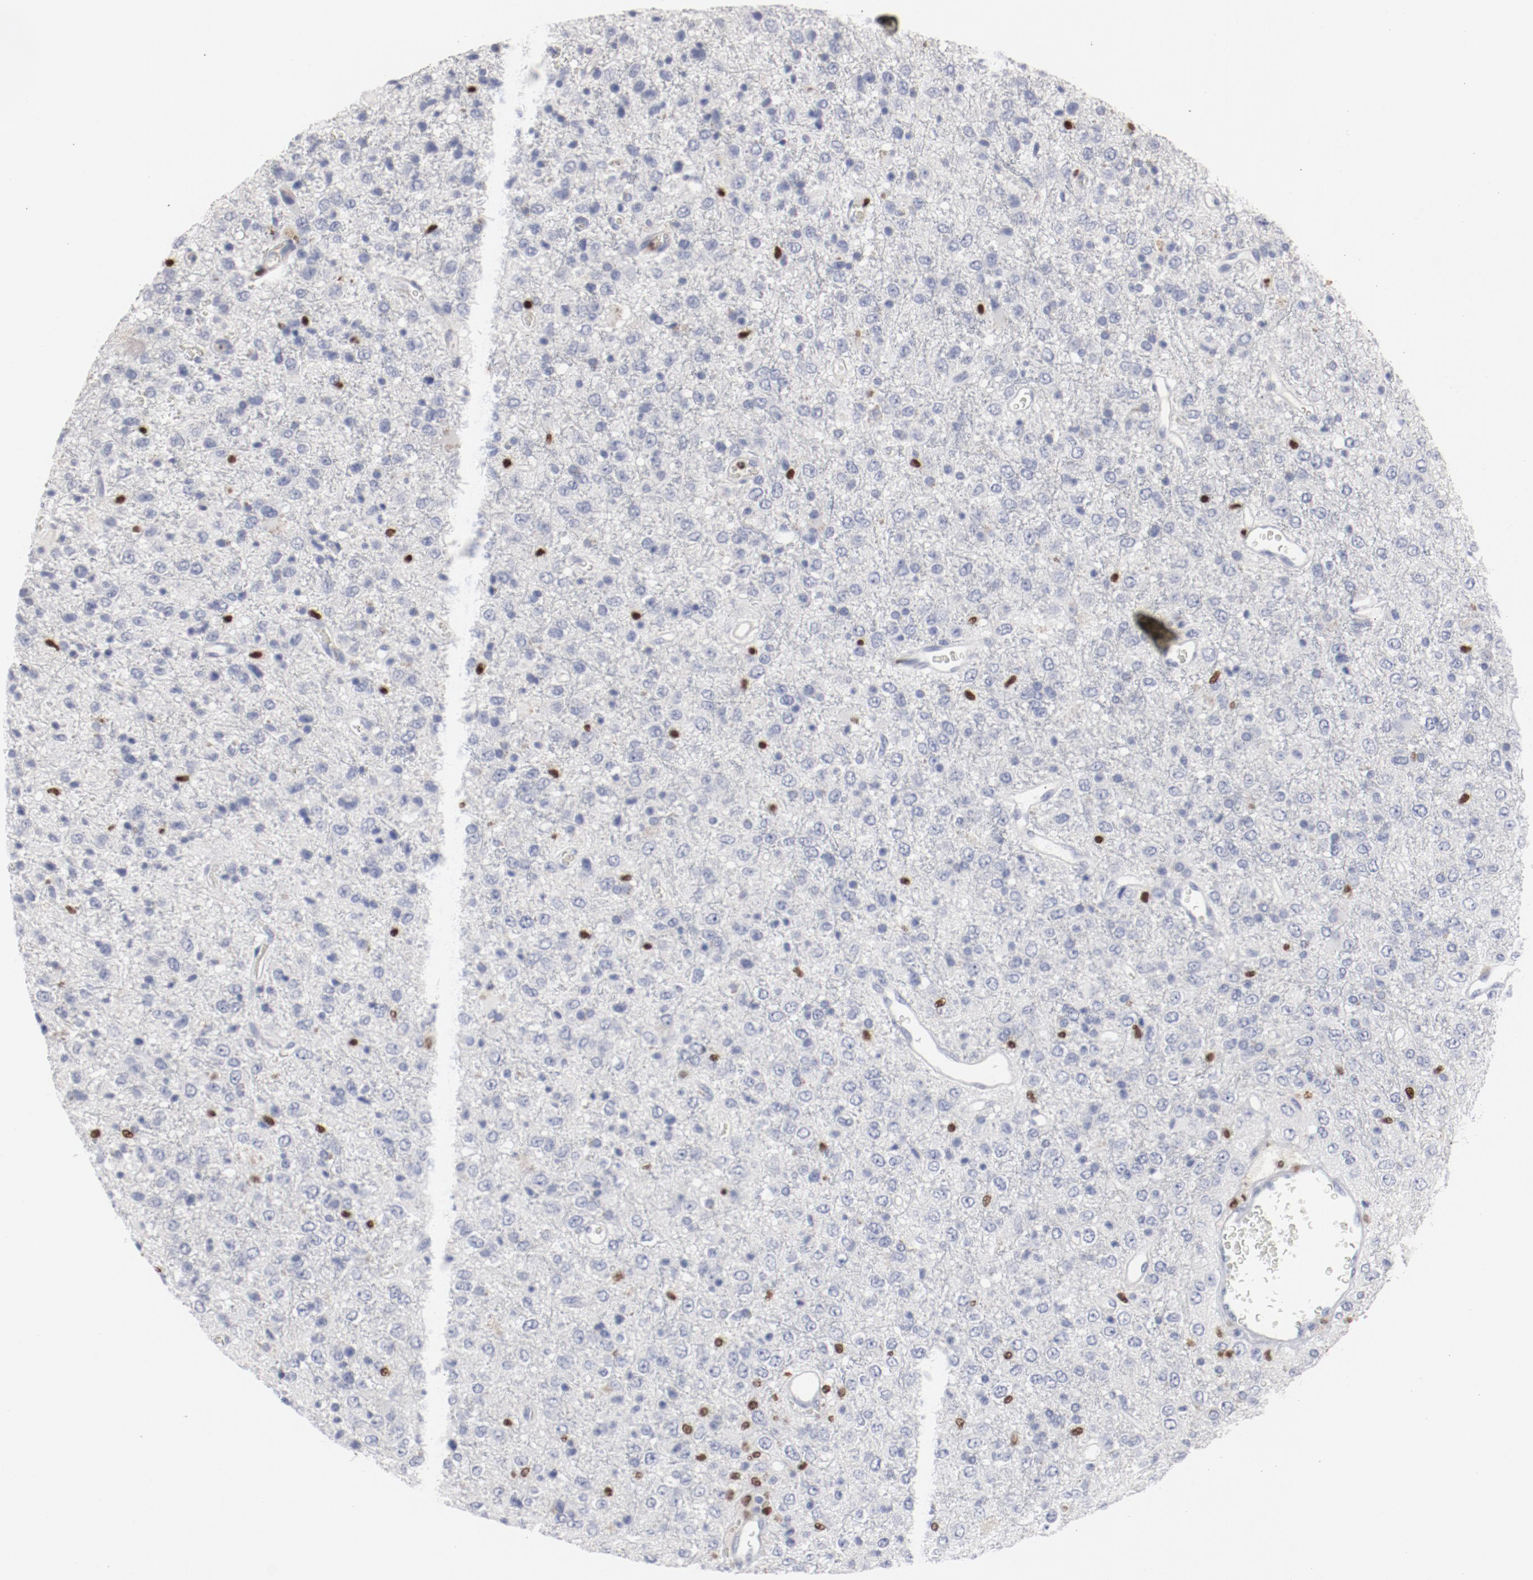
{"staining": {"intensity": "negative", "quantity": "none", "location": "none"}, "tissue": "glioma", "cell_type": "Tumor cells", "image_type": "cancer", "snomed": [{"axis": "morphology", "description": "Glioma, malignant, High grade"}, {"axis": "topography", "description": "pancreas cauda"}], "caption": "This is an immunohistochemistry (IHC) photomicrograph of human glioma. There is no staining in tumor cells.", "gene": "SPI1", "patient": {"sex": "male", "age": 60}}